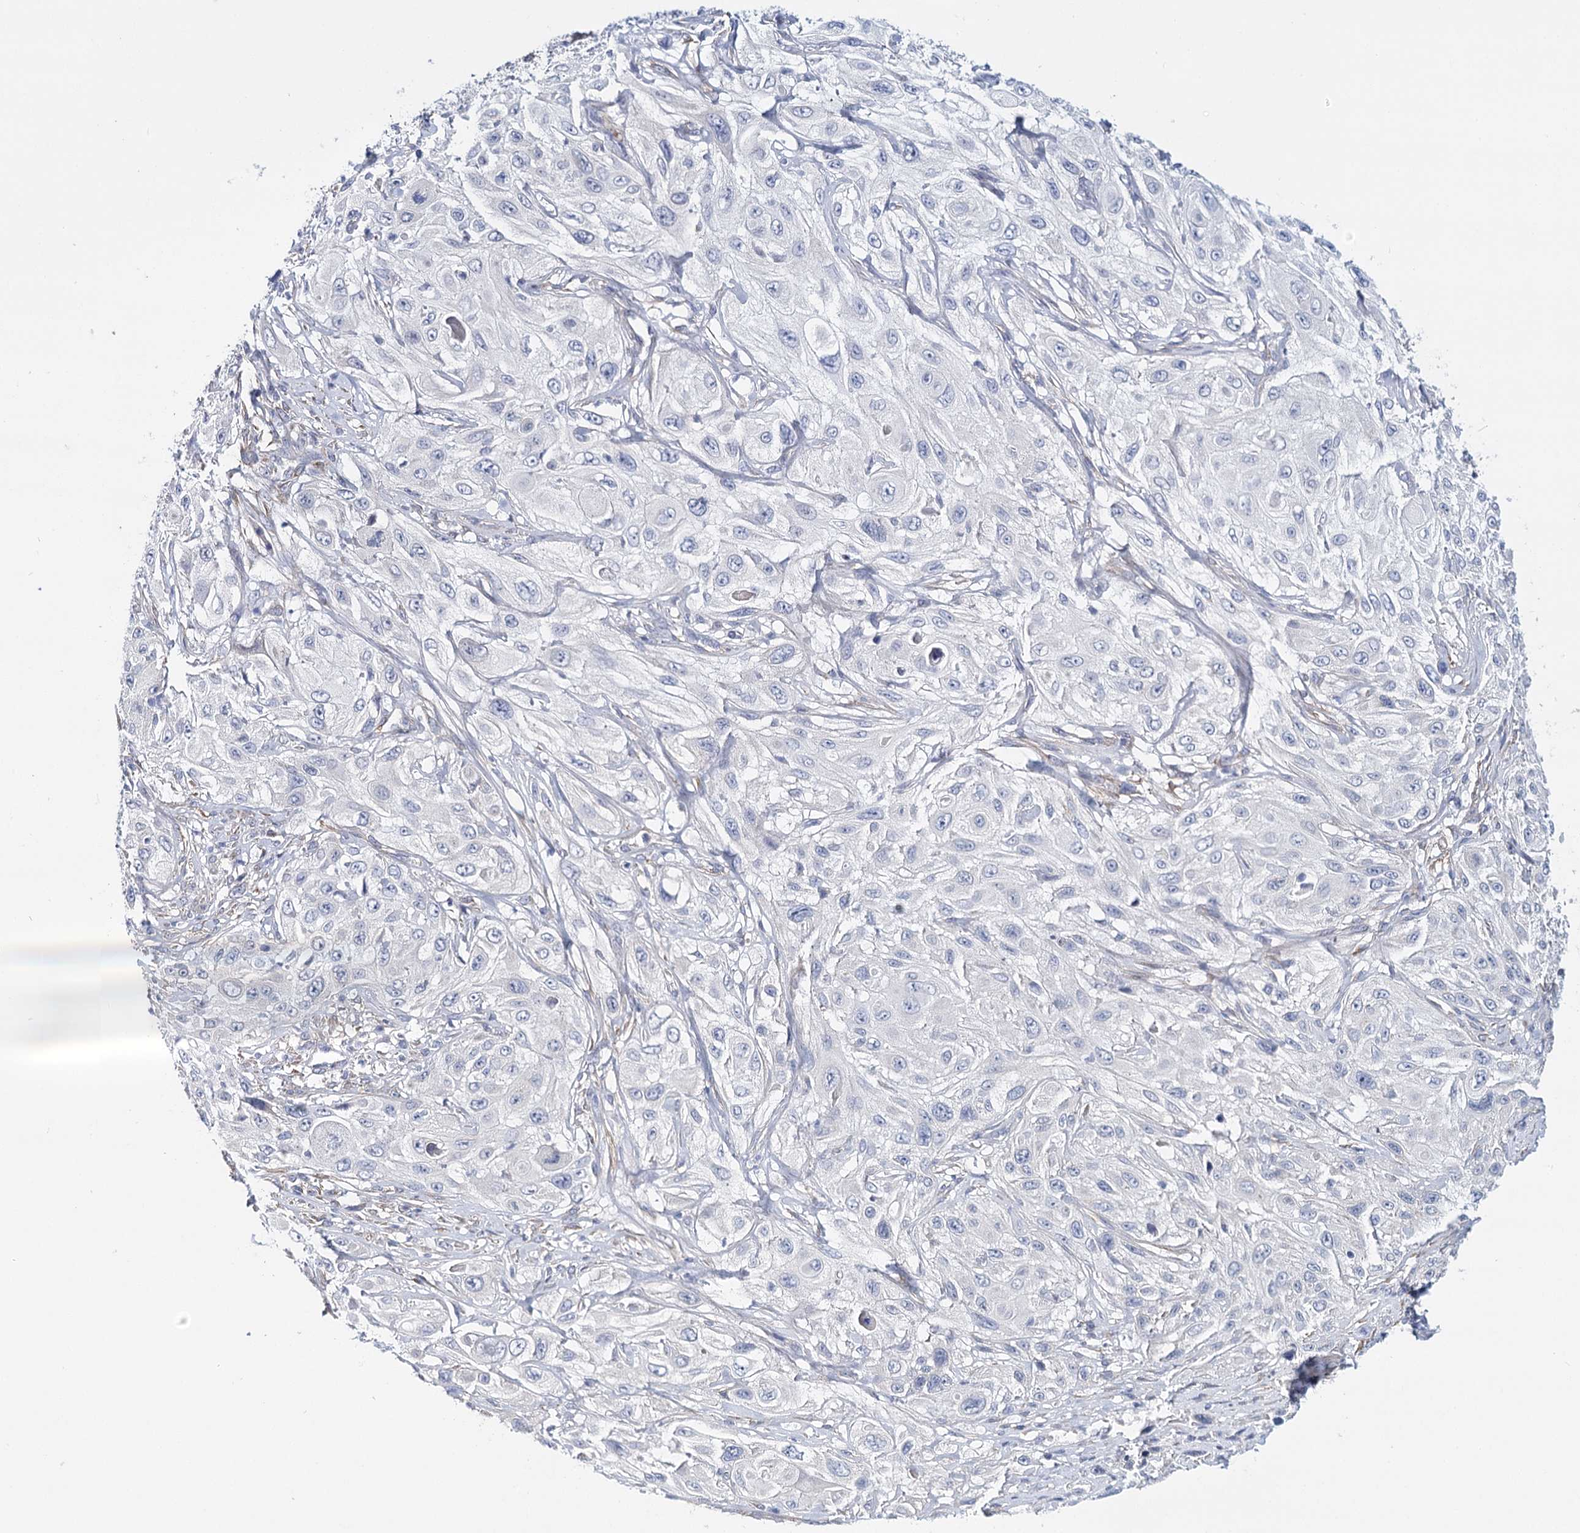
{"staining": {"intensity": "negative", "quantity": "none", "location": "none"}, "tissue": "cervical cancer", "cell_type": "Tumor cells", "image_type": "cancer", "snomed": [{"axis": "morphology", "description": "Squamous cell carcinoma, NOS"}, {"axis": "topography", "description": "Cervix"}], "caption": "IHC histopathology image of human cervical cancer (squamous cell carcinoma) stained for a protein (brown), which displays no positivity in tumor cells.", "gene": "TEX12", "patient": {"sex": "female", "age": 42}}